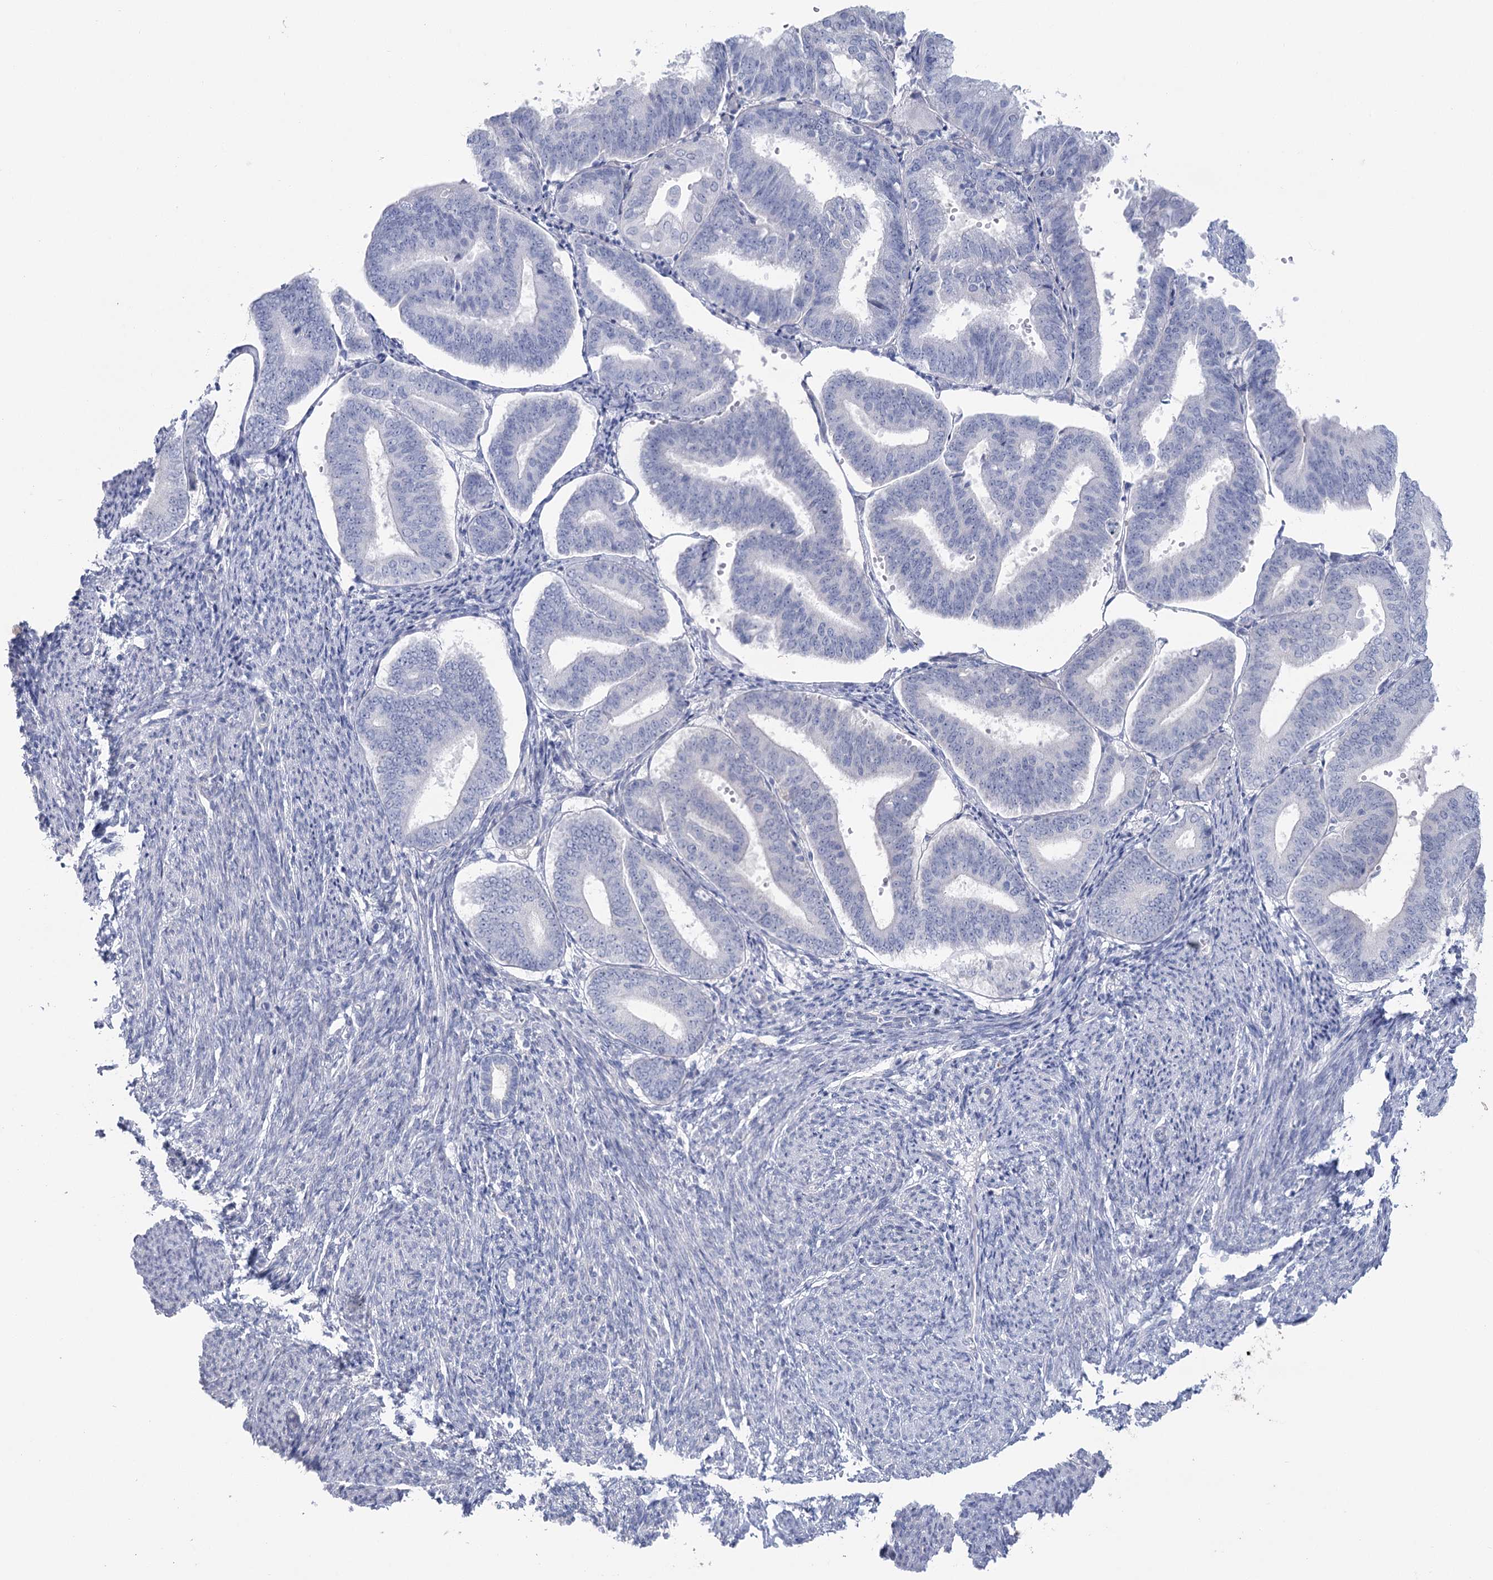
{"staining": {"intensity": "negative", "quantity": "none", "location": "none"}, "tissue": "endometrial cancer", "cell_type": "Tumor cells", "image_type": "cancer", "snomed": [{"axis": "morphology", "description": "Adenocarcinoma, NOS"}, {"axis": "topography", "description": "Endometrium"}], "caption": "A micrograph of endometrial cancer (adenocarcinoma) stained for a protein reveals no brown staining in tumor cells. (Stains: DAB (3,3'-diaminobenzidine) immunohistochemistry (IHC) with hematoxylin counter stain, Microscopy: brightfield microscopy at high magnification).", "gene": "CCDC88A", "patient": {"sex": "female", "age": 63}}